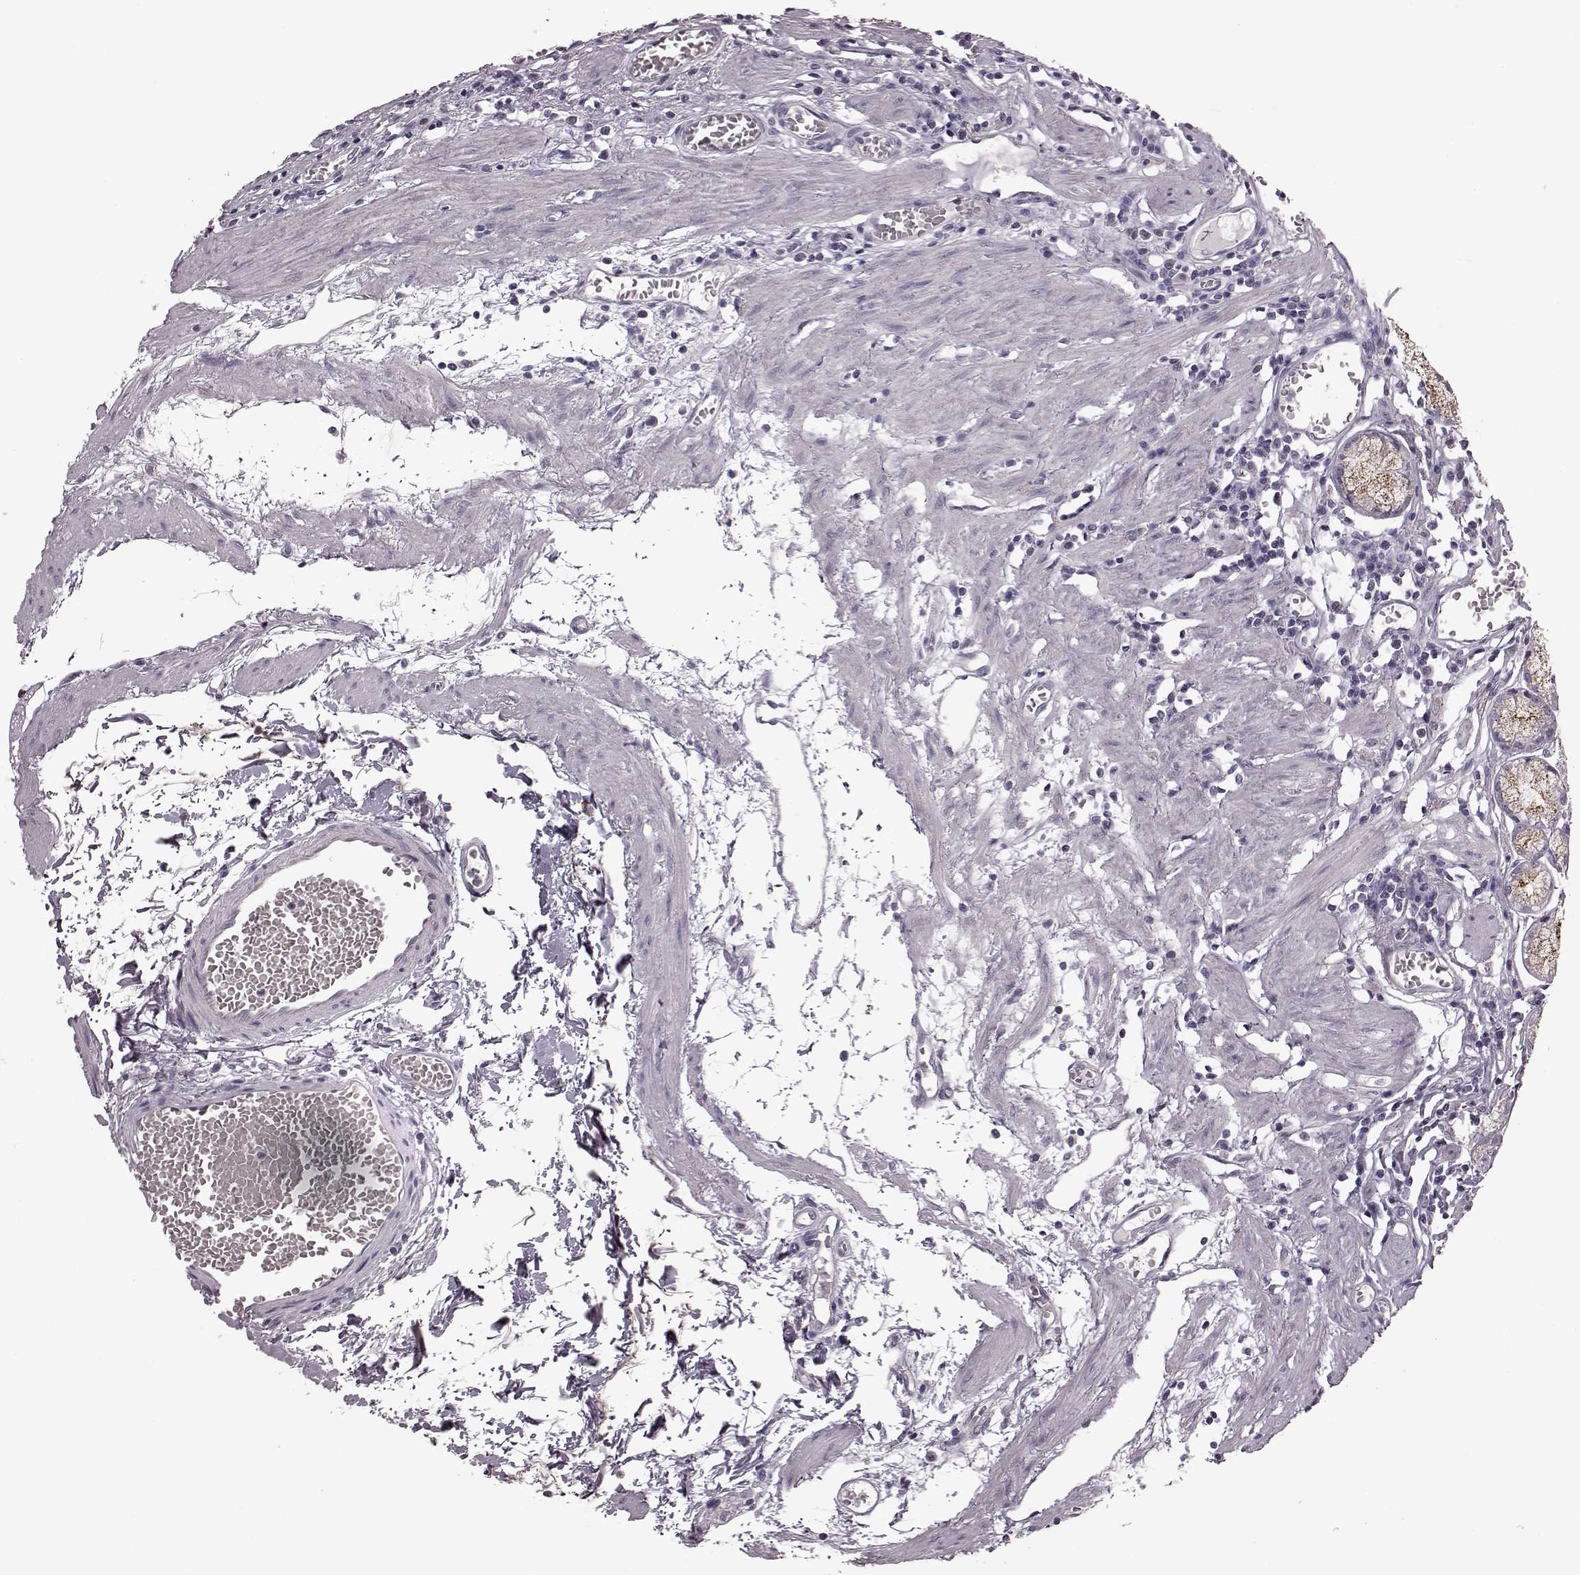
{"staining": {"intensity": "negative", "quantity": "none", "location": "none"}, "tissue": "stomach", "cell_type": "Glandular cells", "image_type": "normal", "snomed": [{"axis": "morphology", "description": "Normal tissue, NOS"}, {"axis": "topography", "description": "Stomach"}], "caption": "This is an IHC histopathology image of benign human stomach. There is no staining in glandular cells.", "gene": "B3GNT6", "patient": {"sex": "male", "age": 55}}